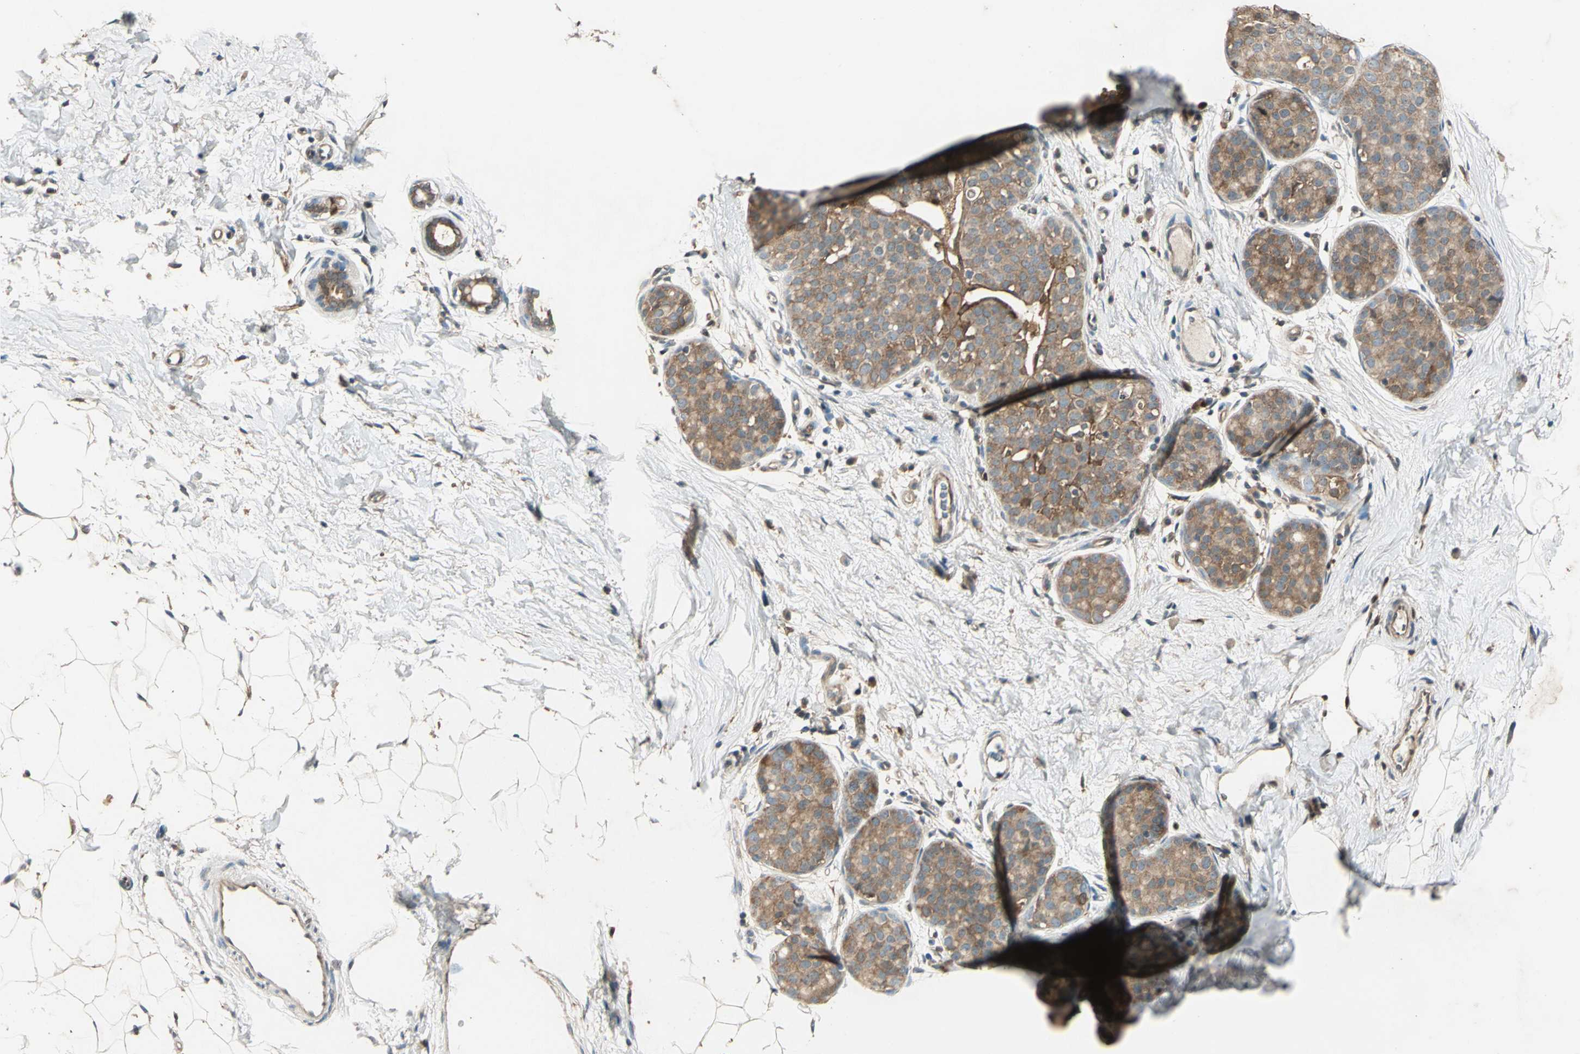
{"staining": {"intensity": "moderate", "quantity": ">75%", "location": "cytoplasmic/membranous"}, "tissue": "breast cancer", "cell_type": "Tumor cells", "image_type": "cancer", "snomed": [{"axis": "morphology", "description": "Lobular carcinoma, in situ"}, {"axis": "morphology", "description": "Lobular carcinoma"}, {"axis": "topography", "description": "Breast"}], "caption": "There is medium levels of moderate cytoplasmic/membranous expression in tumor cells of breast cancer (lobular carcinoma in situ), as demonstrated by immunohistochemical staining (brown color).", "gene": "RRM2B", "patient": {"sex": "female", "age": 41}}